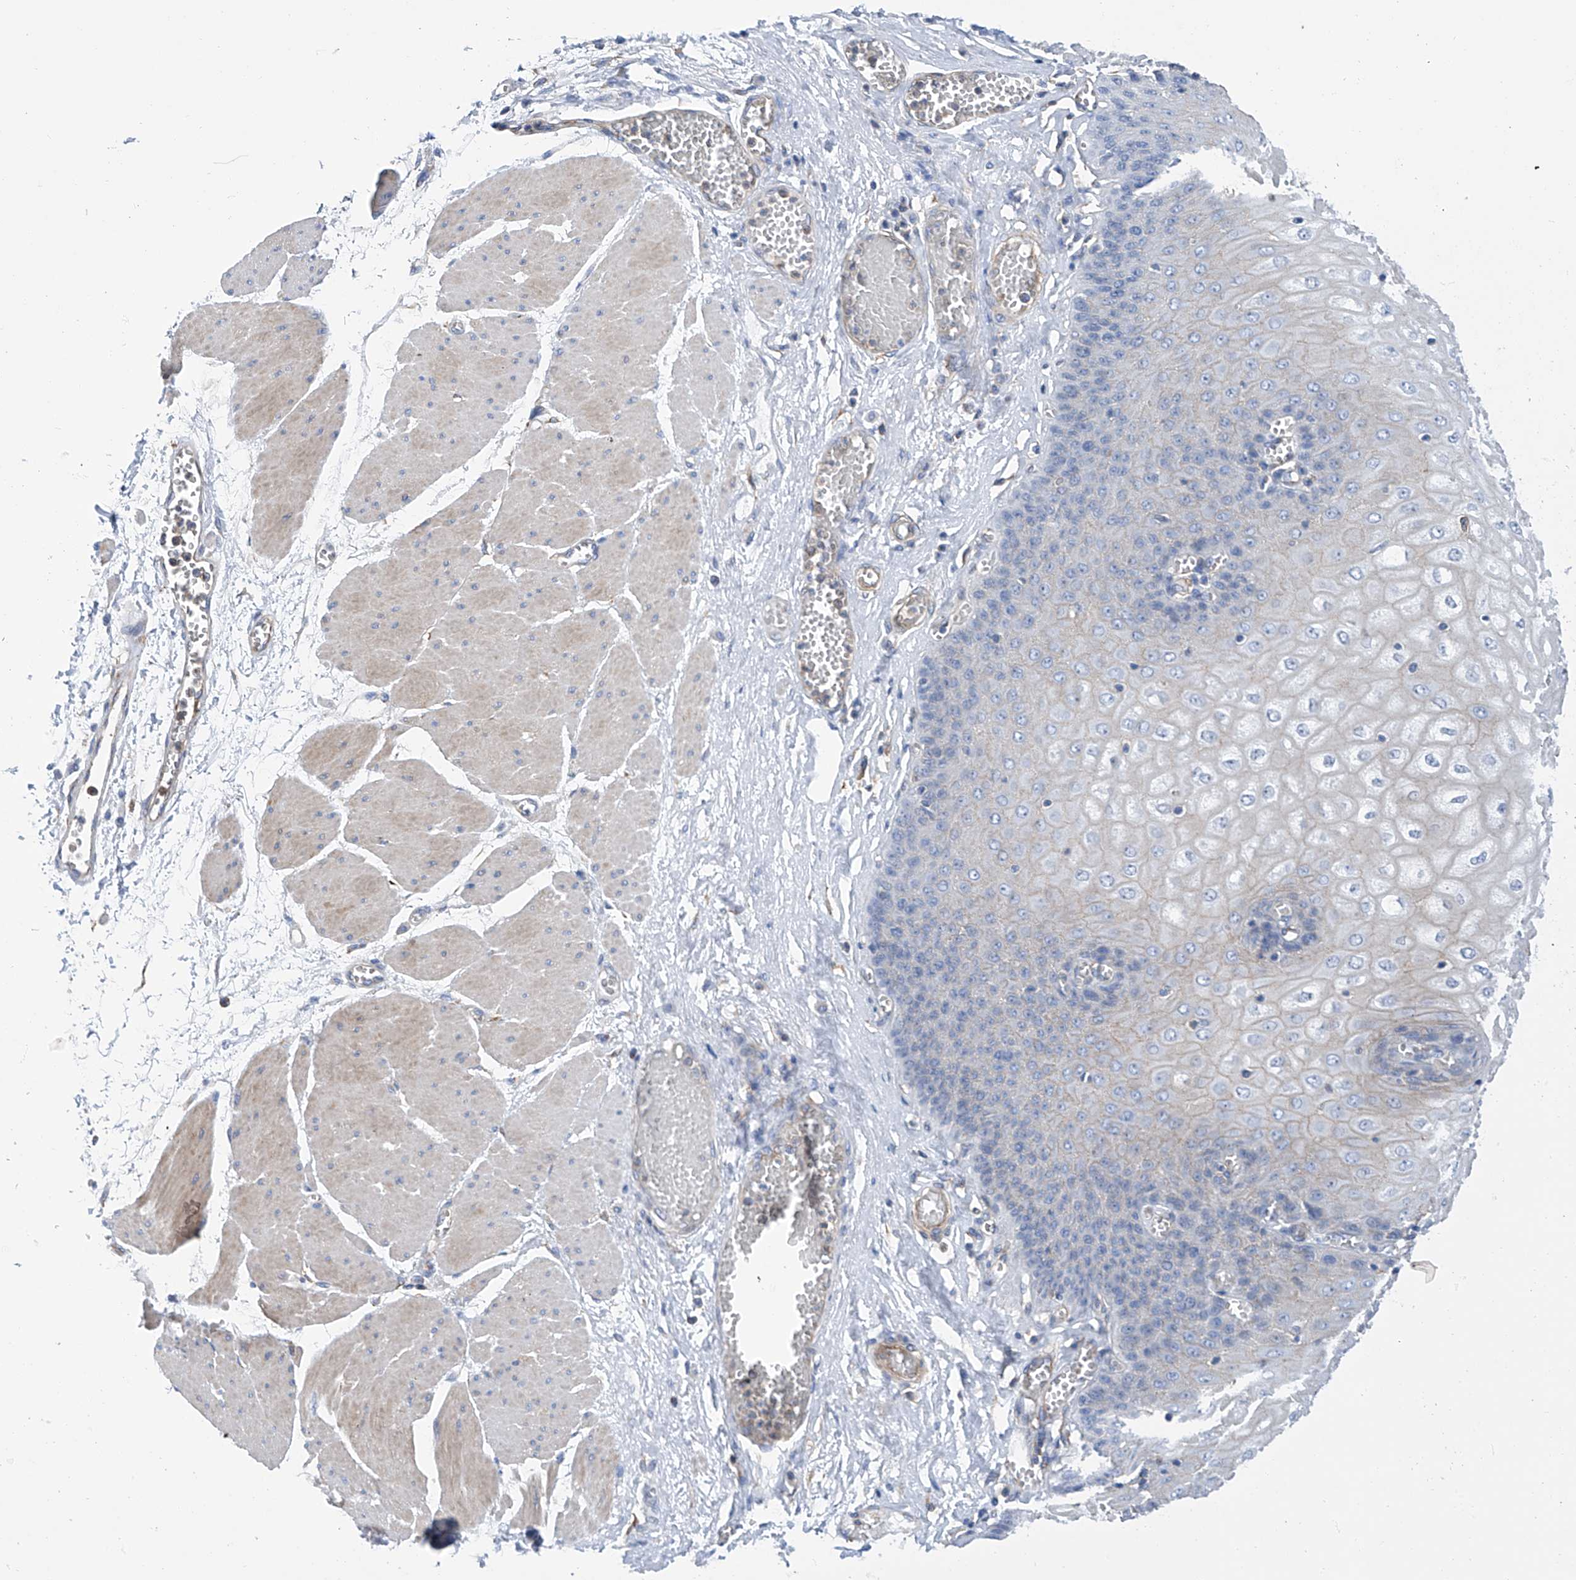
{"staining": {"intensity": "weak", "quantity": "25%-75%", "location": "cytoplasmic/membranous"}, "tissue": "esophagus", "cell_type": "Squamous epithelial cells", "image_type": "normal", "snomed": [{"axis": "morphology", "description": "Normal tissue, NOS"}, {"axis": "topography", "description": "Esophagus"}], "caption": "Immunohistochemistry (IHC) of benign esophagus reveals low levels of weak cytoplasmic/membranous expression in about 25%-75% of squamous epithelial cells. The protein is stained brown, and the nuclei are stained in blue (DAB (3,3'-diaminobenzidine) IHC with brightfield microscopy, high magnification).", "gene": "GPT", "patient": {"sex": "male", "age": 60}}